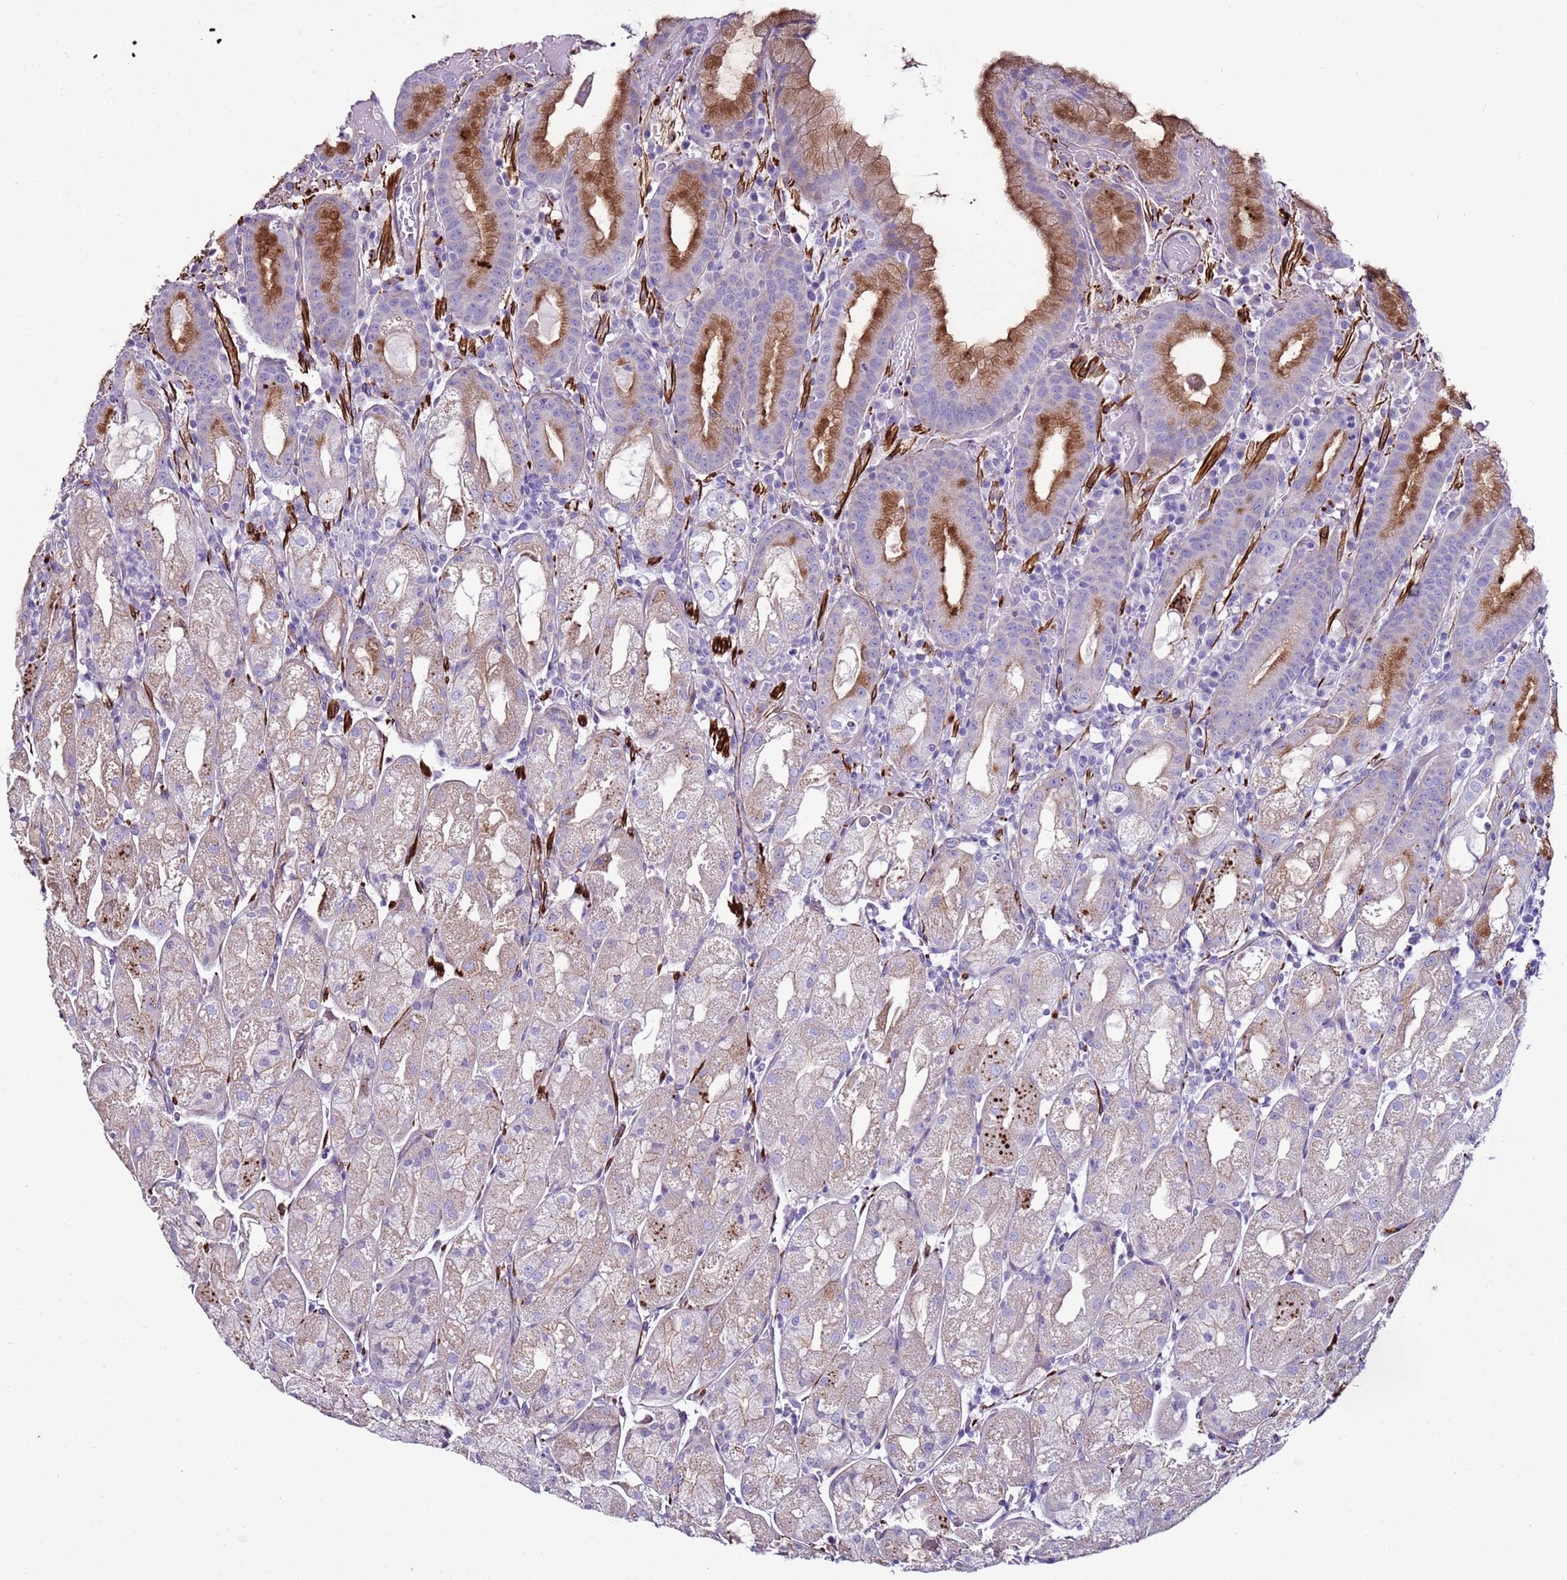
{"staining": {"intensity": "moderate", "quantity": "<25%", "location": "cytoplasmic/membranous"}, "tissue": "stomach", "cell_type": "Glandular cells", "image_type": "normal", "snomed": [{"axis": "morphology", "description": "Normal tissue, NOS"}, {"axis": "topography", "description": "Stomach, upper"}], "caption": "Protein staining shows moderate cytoplasmic/membranous positivity in approximately <25% of glandular cells in benign stomach. Nuclei are stained in blue.", "gene": "RABL2A", "patient": {"sex": "male", "age": 52}}